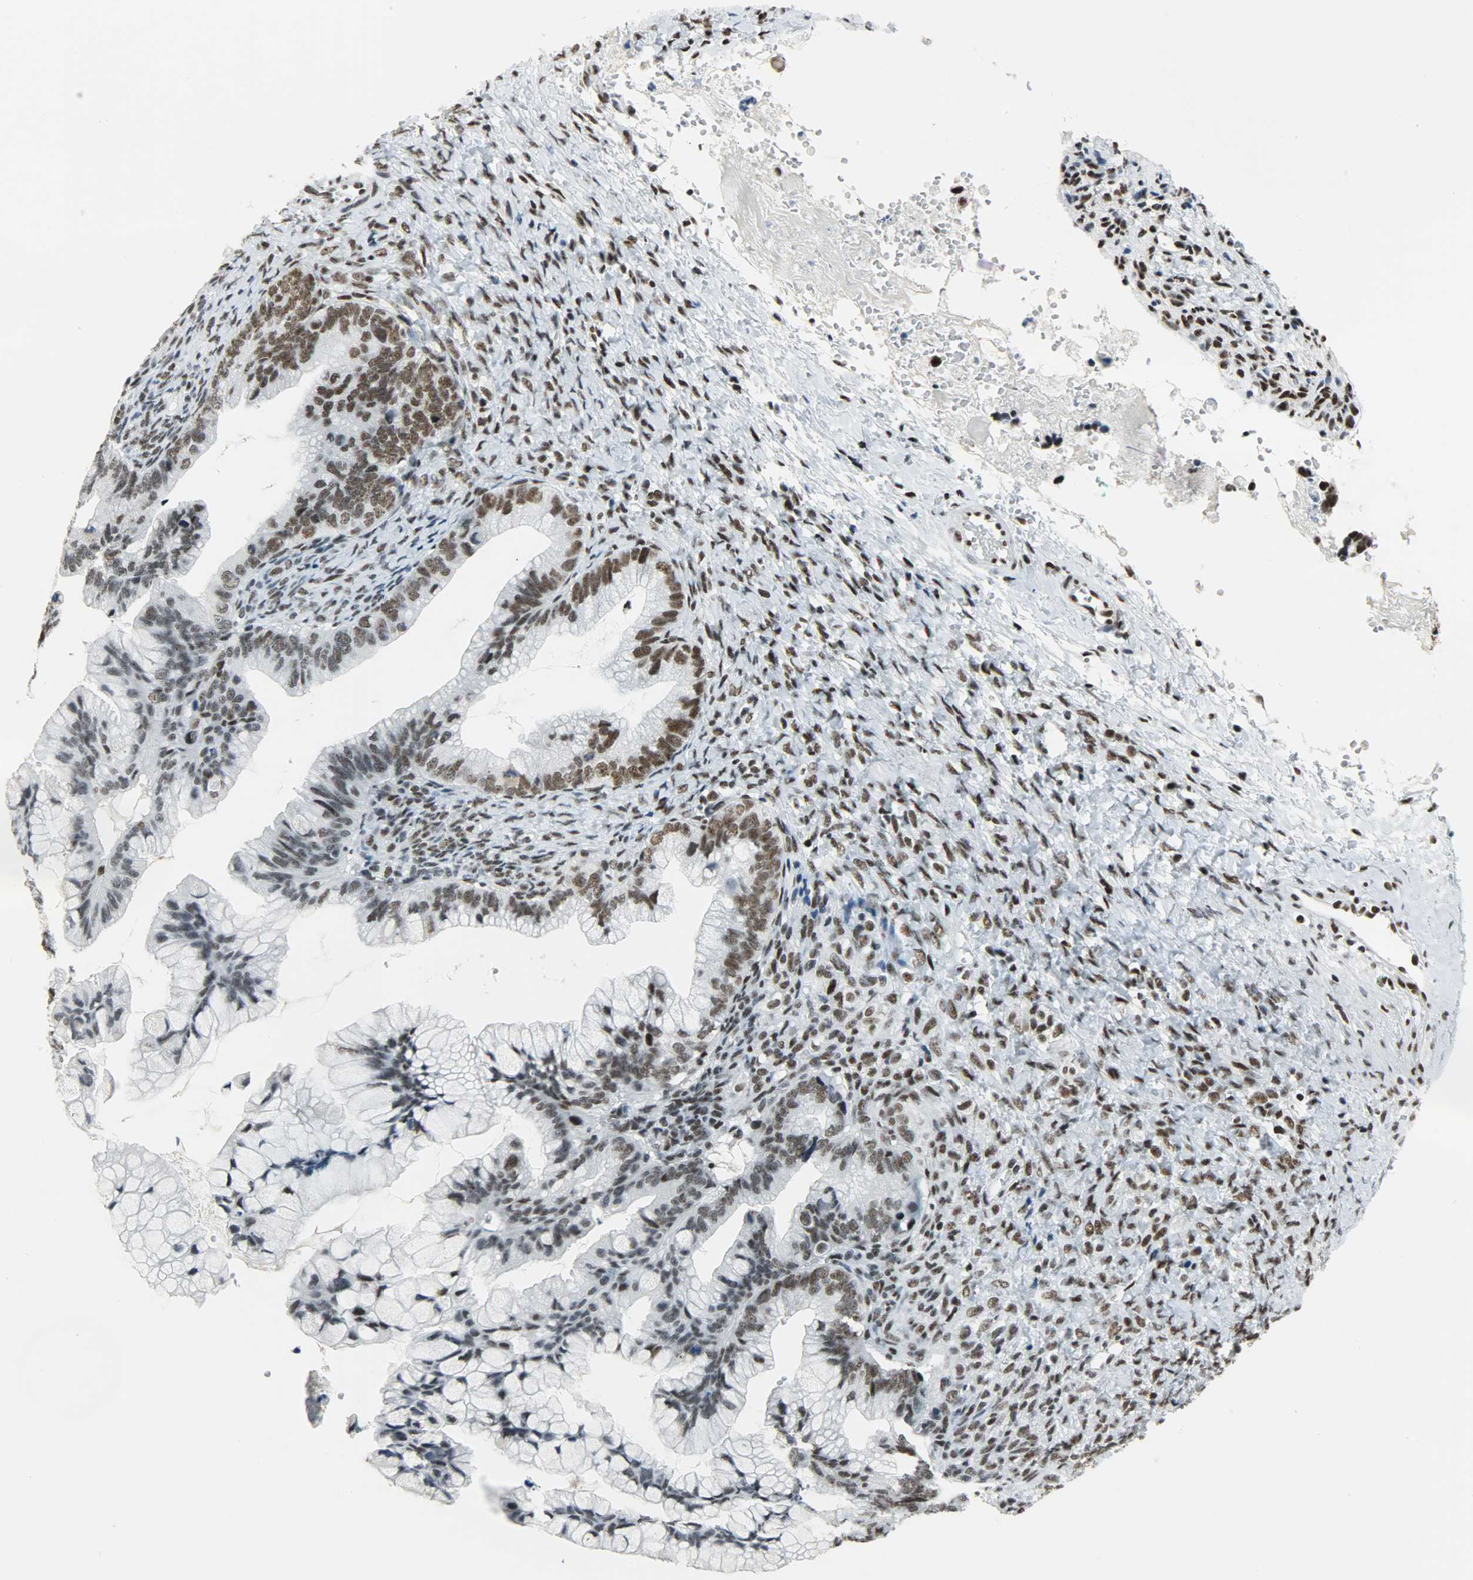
{"staining": {"intensity": "moderate", "quantity": "25%-75%", "location": "nuclear"}, "tissue": "ovarian cancer", "cell_type": "Tumor cells", "image_type": "cancer", "snomed": [{"axis": "morphology", "description": "Cystadenocarcinoma, mucinous, NOS"}, {"axis": "topography", "description": "Ovary"}], "caption": "The immunohistochemical stain labels moderate nuclear positivity in tumor cells of mucinous cystadenocarcinoma (ovarian) tissue.", "gene": "SNRPA", "patient": {"sex": "female", "age": 36}}